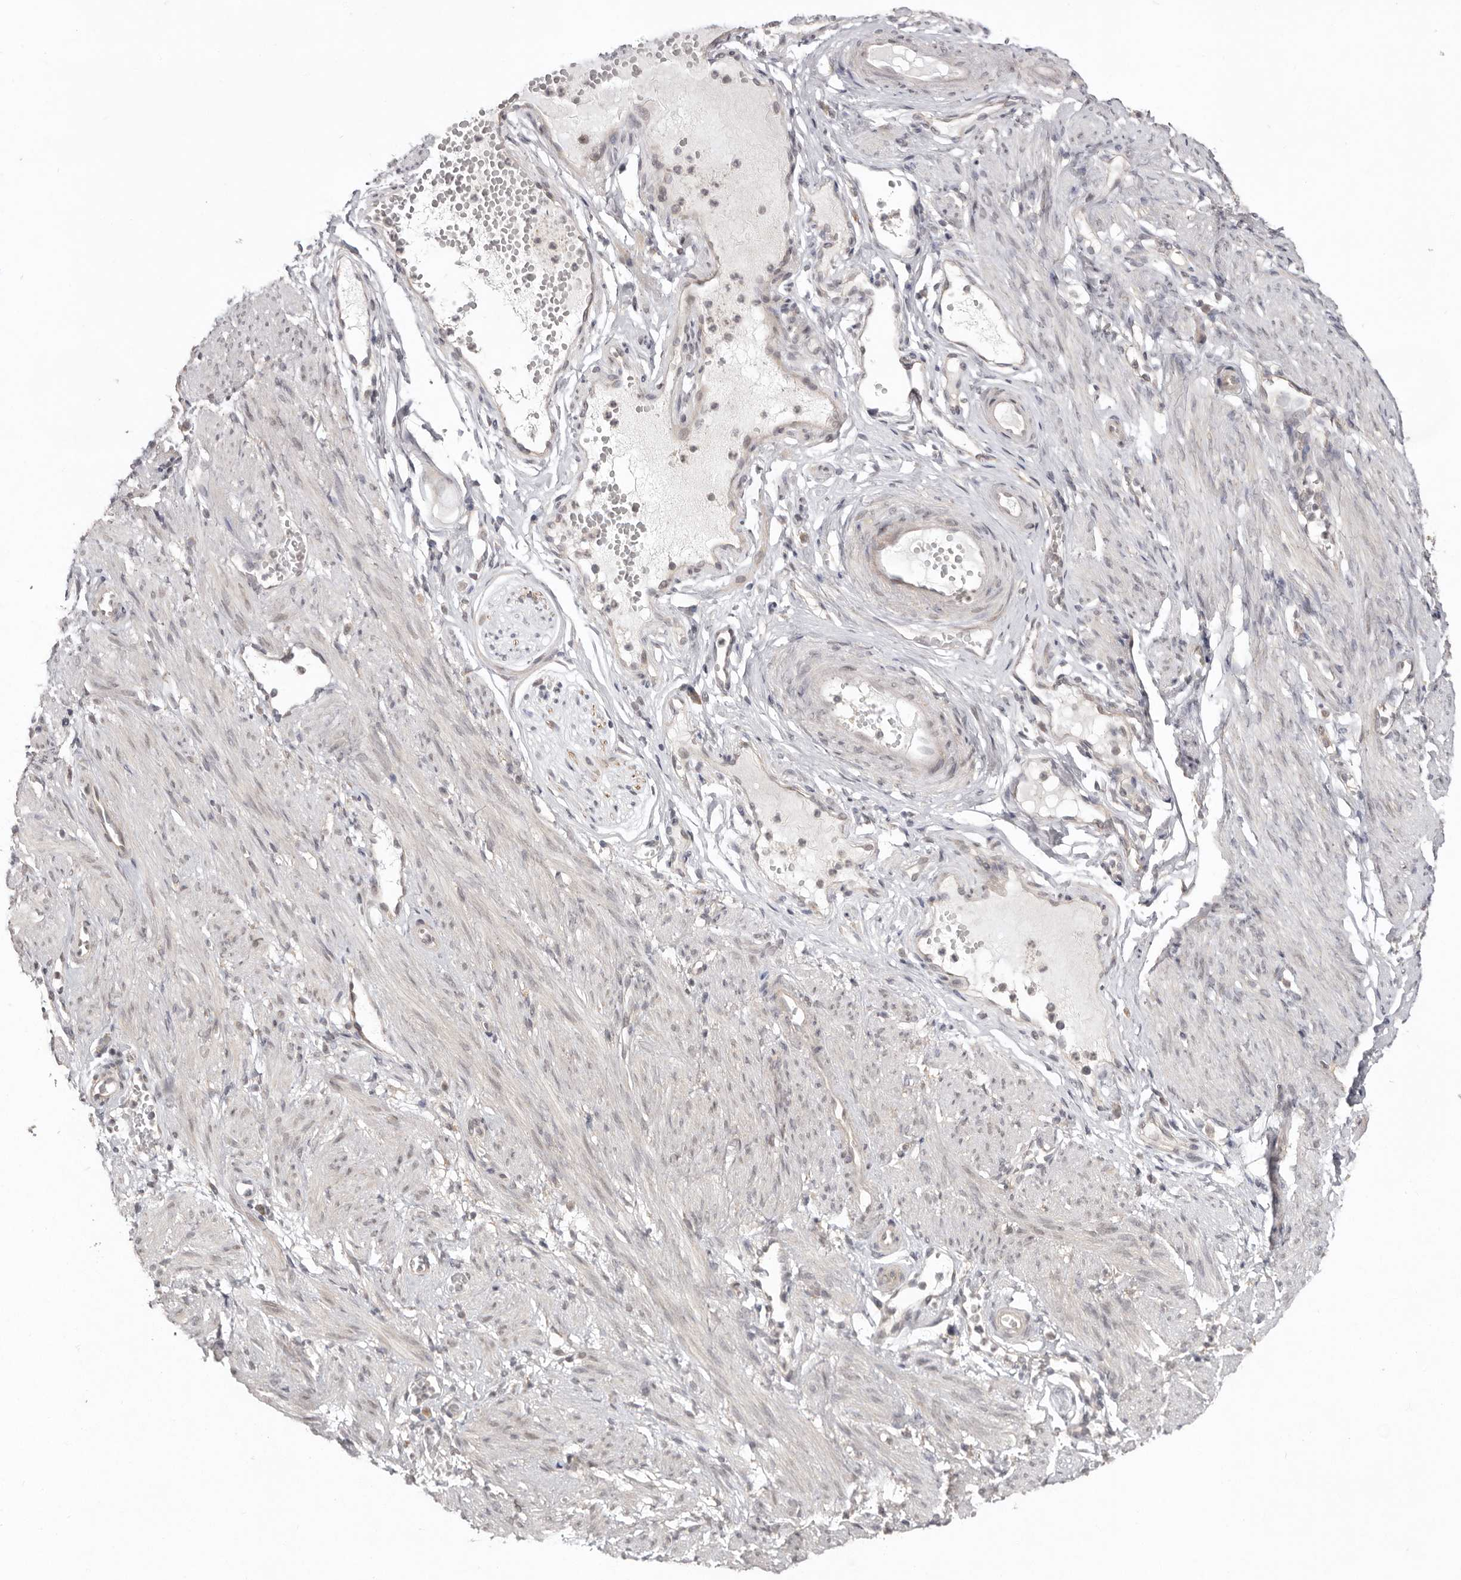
{"staining": {"intensity": "weak", "quantity": "<25%", "location": "cytoplasmic/membranous"}, "tissue": "adipose tissue", "cell_type": "Adipocytes", "image_type": "normal", "snomed": [{"axis": "morphology", "description": "Normal tissue, NOS"}, {"axis": "topography", "description": "Smooth muscle"}, {"axis": "topography", "description": "Peripheral nerve tissue"}], "caption": "This image is of normal adipose tissue stained with IHC to label a protein in brown with the nuclei are counter-stained blue. There is no staining in adipocytes. (DAB immunohistochemistry (IHC) visualized using brightfield microscopy, high magnification).", "gene": "NSUN4", "patient": {"sex": "female", "age": 39}}